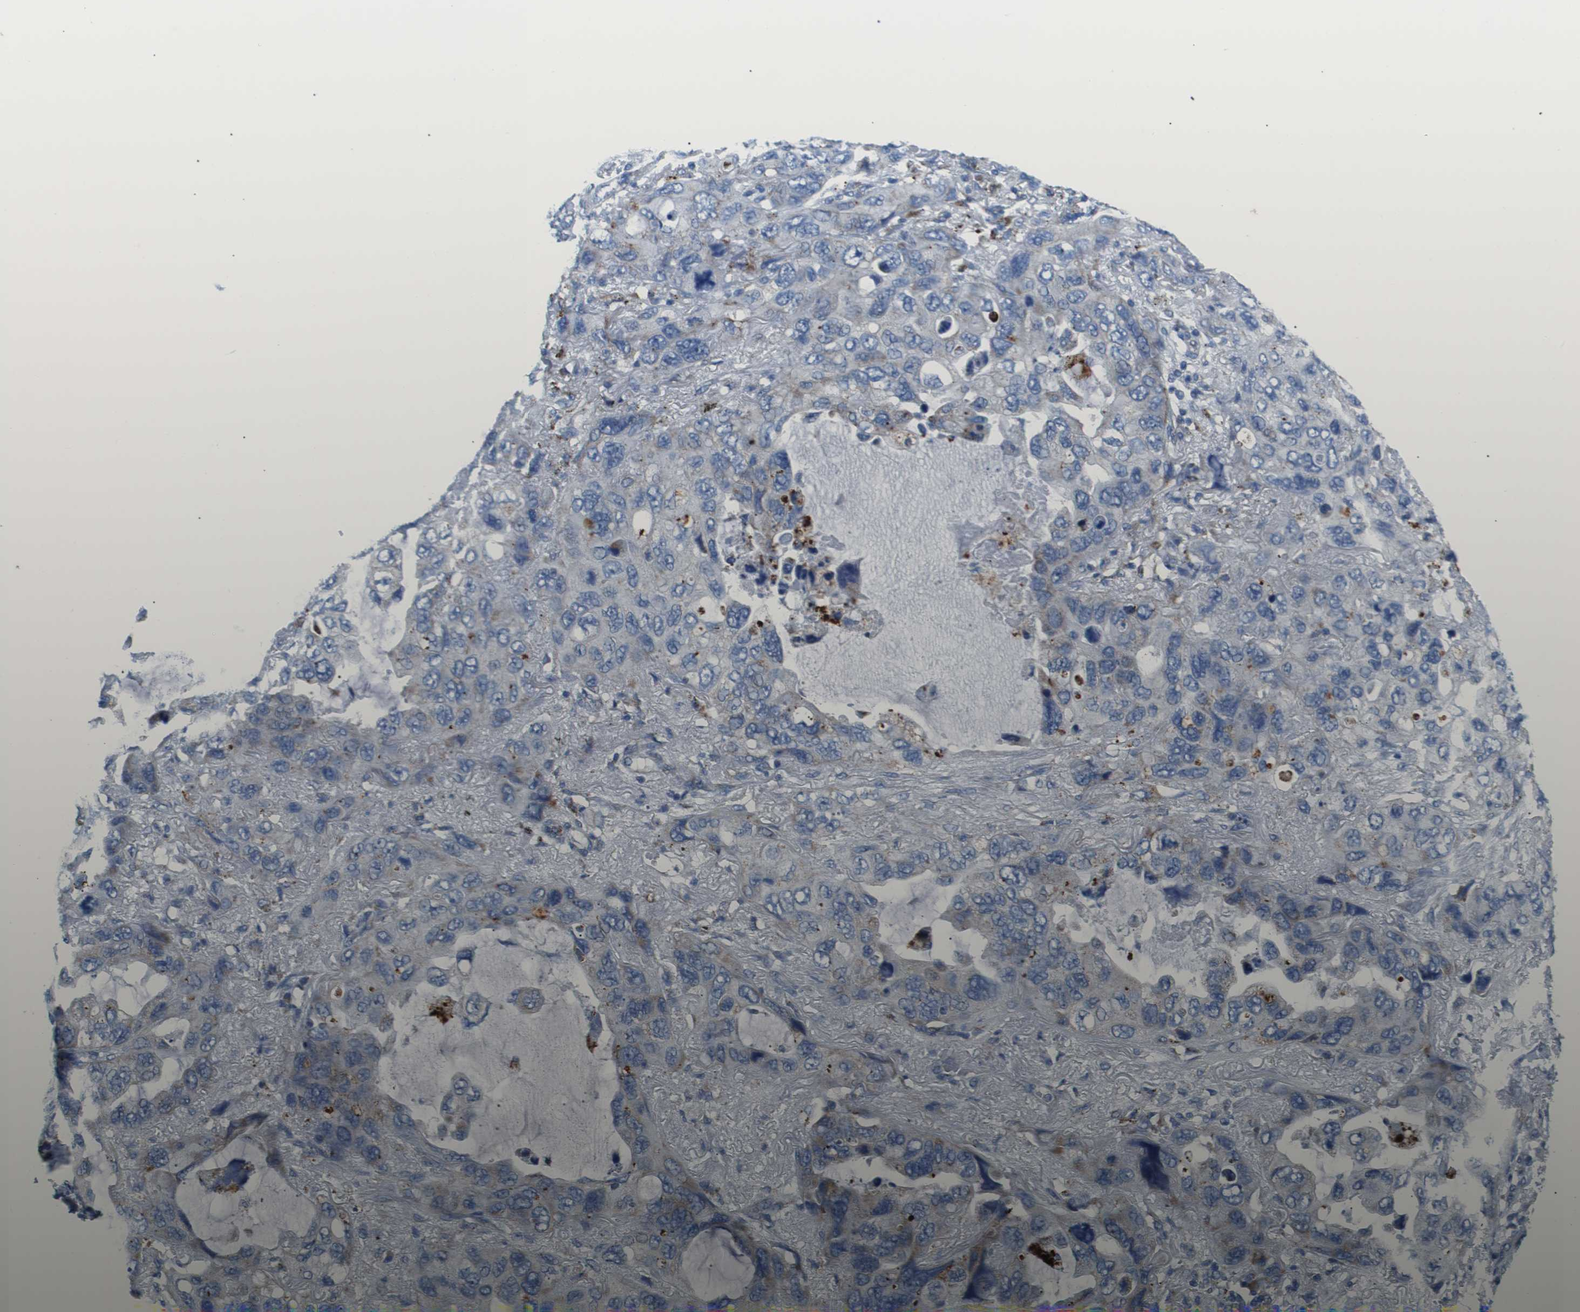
{"staining": {"intensity": "weak", "quantity": "<25%", "location": "cytoplasmic/membranous"}, "tissue": "lung cancer", "cell_type": "Tumor cells", "image_type": "cancer", "snomed": [{"axis": "morphology", "description": "Squamous cell carcinoma, NOS"}, {"axis": "topography", "description": "Lung"}], "caption": "Human lung cancer stained for a protein using immunohistochemistry (IHC) reveals no staining in tumor cells.", "gene": "ZDHHC3", "patient": {"sex": "female", "age": 73}}